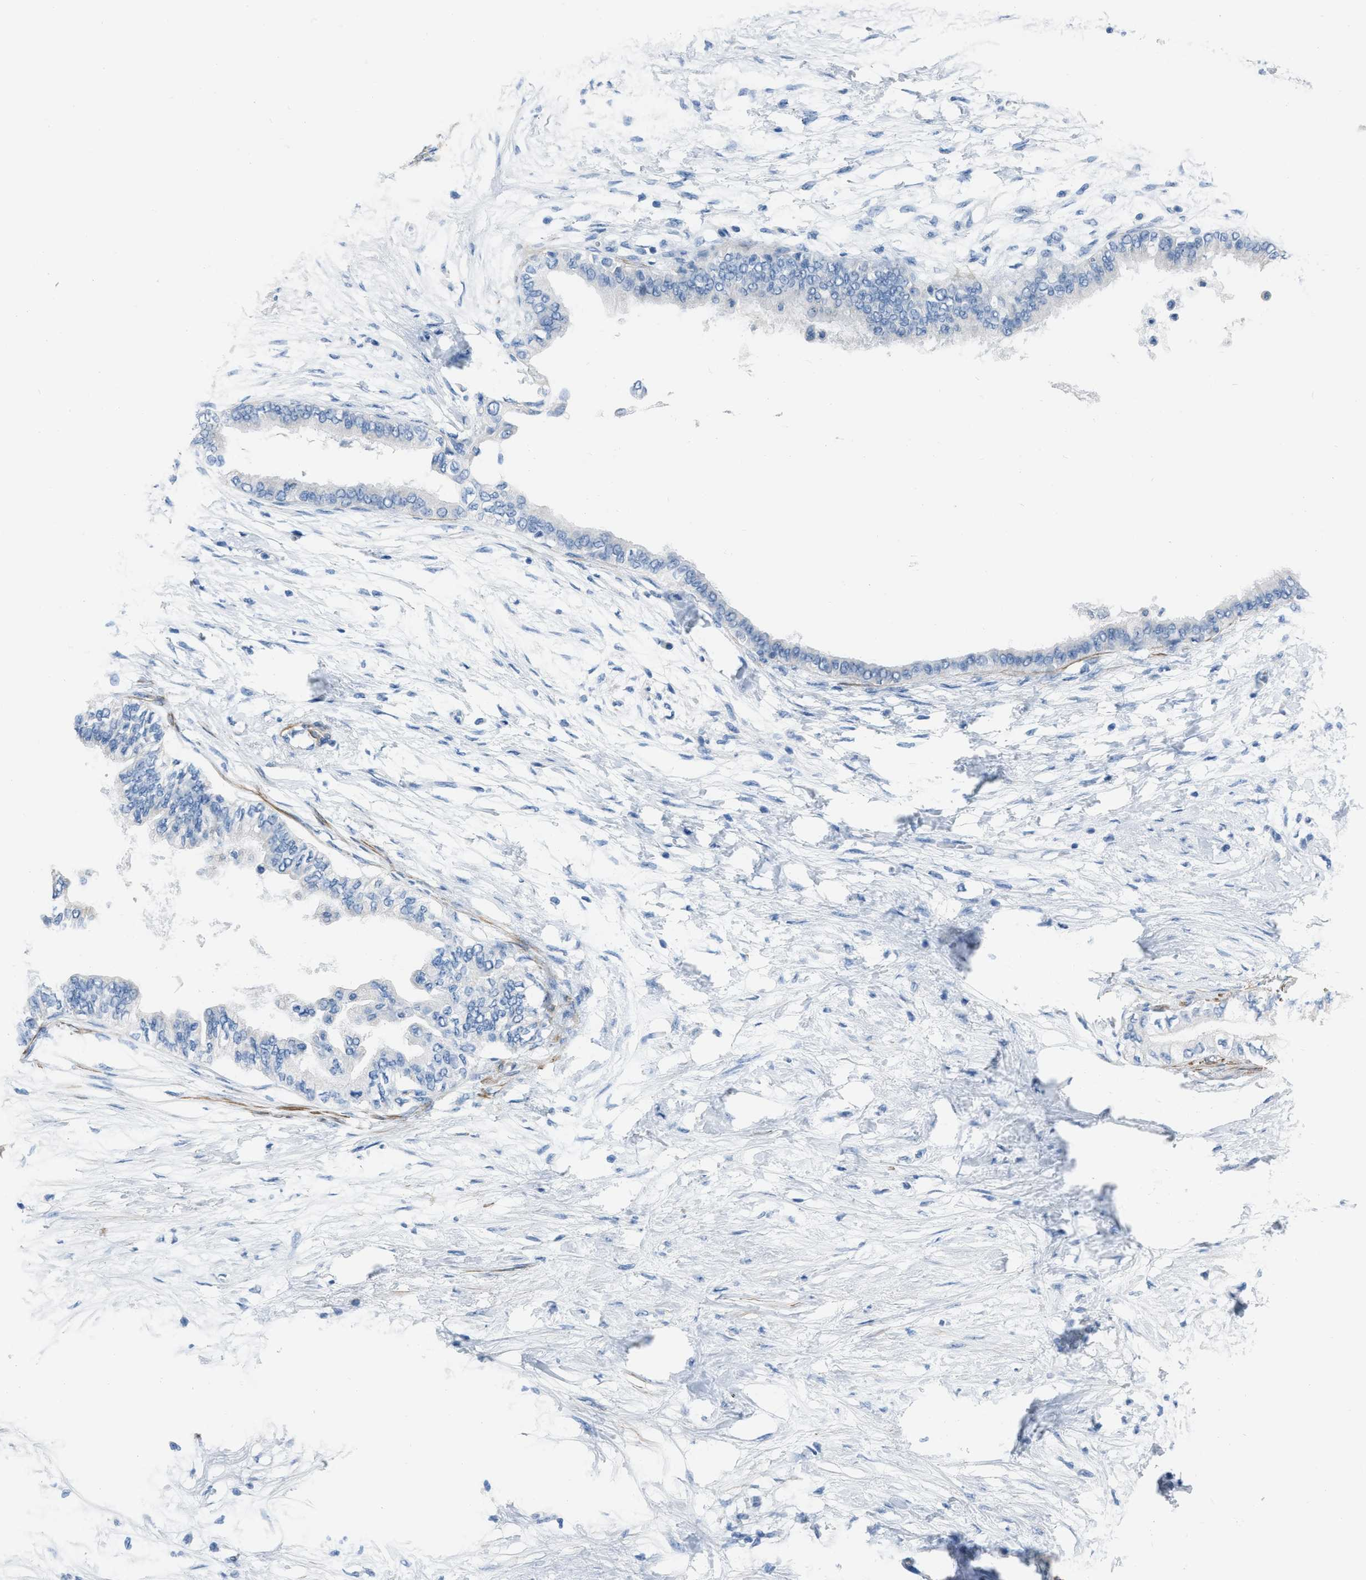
{"staining": {"intensity": "negative", "quantity": "none", "location": "none"}, "tissue": "pancreatic cancer", "cell_type": "Tumor cells", "image_type": "cancer", "snomed": [{"axis": "morphology", "description": "Normal tissue, NOS"}, {"axis": "morphology", "description": "Adenocarcinoma, NOS"}, {"axis": "topography", "description": "Pancreas"}, {"axis": "topography", "description": "Duodenum"}], "caption": "There is no significant positivity in tumor cells of pancreatic cancer (adenocarcinoma).", "gene": "SPATC1L", "patient": {"sex": "female", "age": 60}}